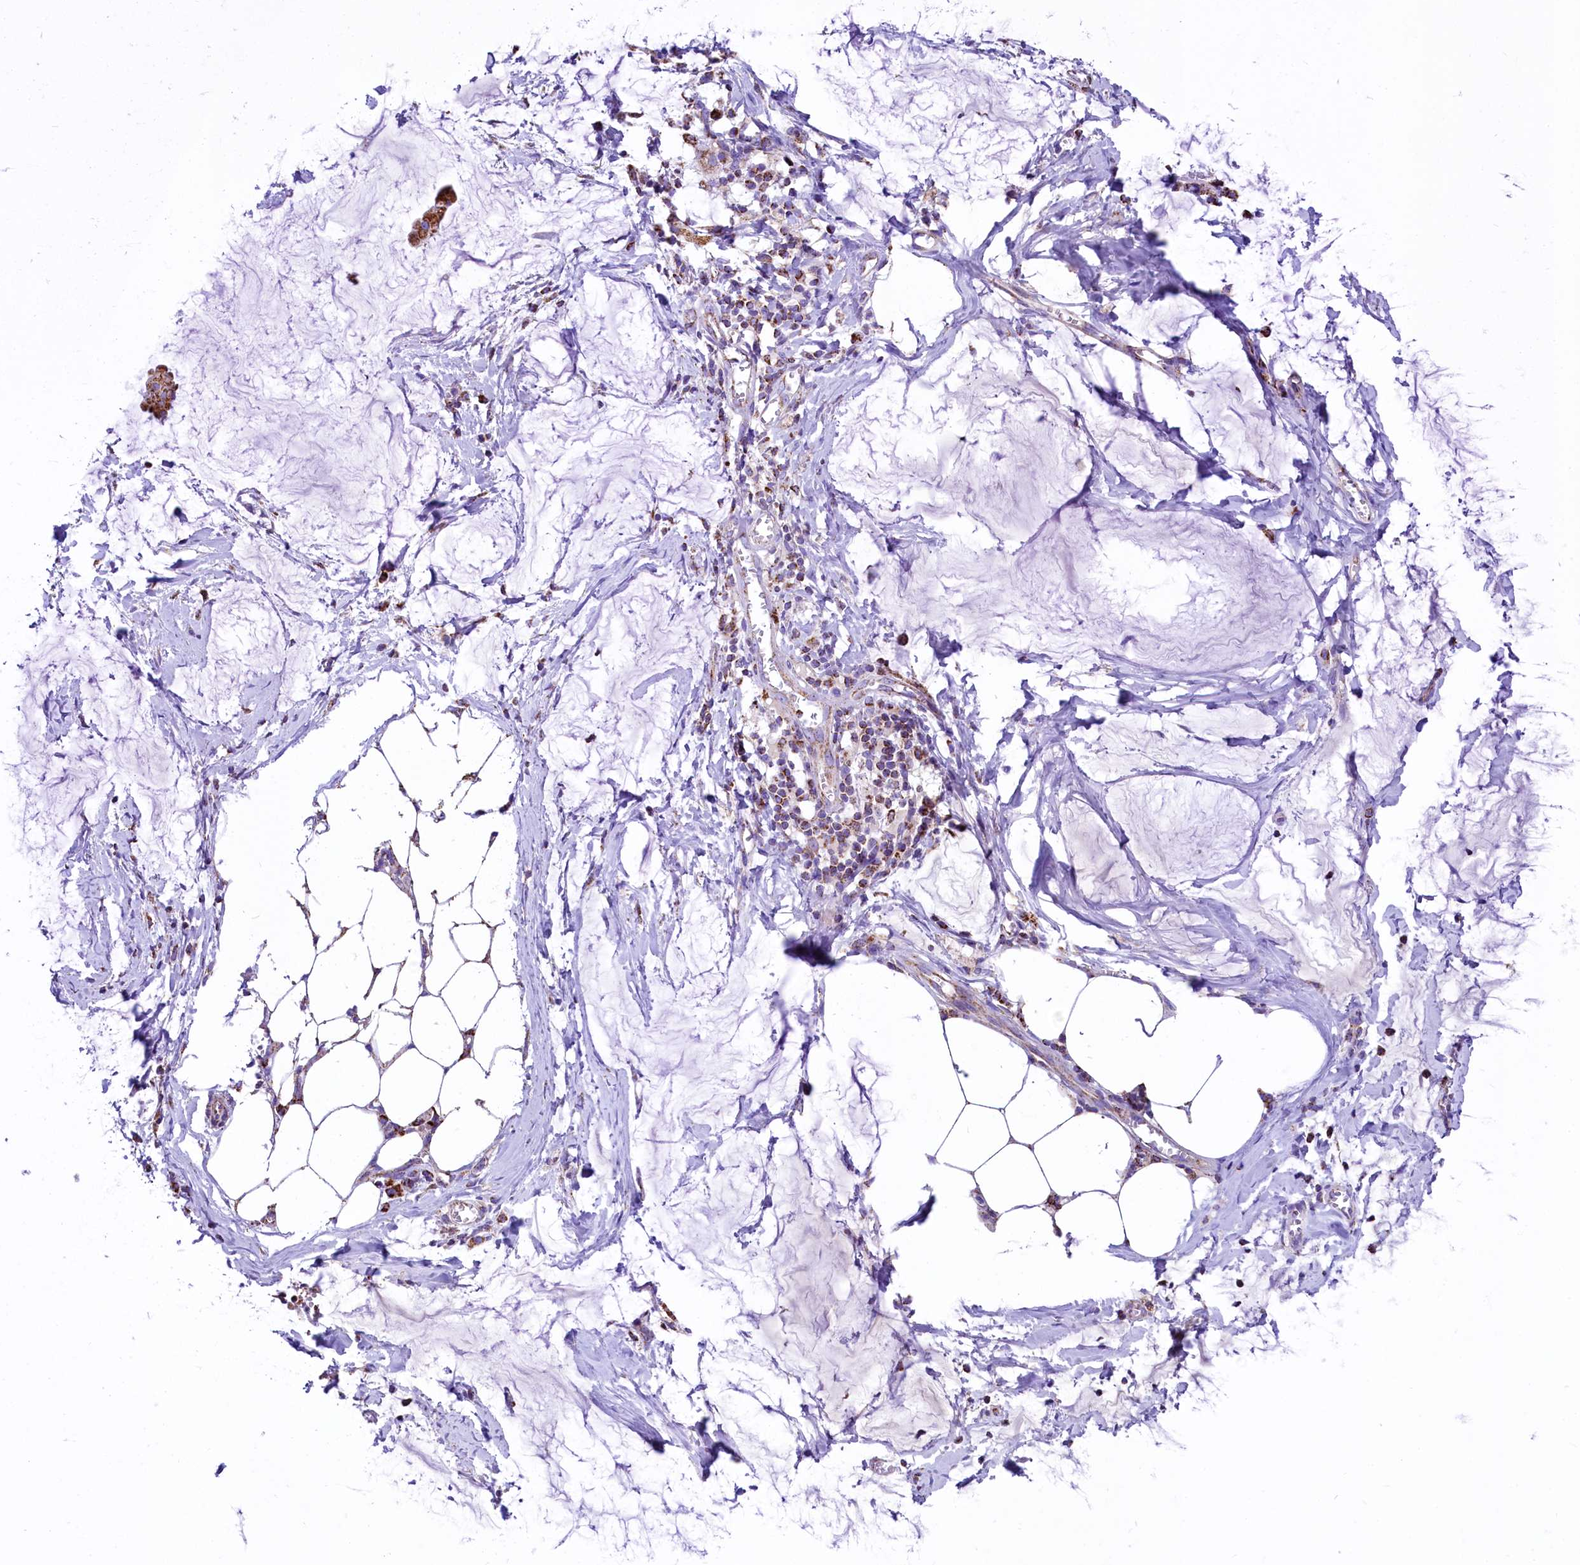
{"staining": {"intensity": "moderate", "quantity": ">75%", "location": "cytoplasmic/membranous"}, "tissue": "ovarian cancer", "cell_type": "Tumor cells", "image_type": "cancer", "snomed": [{"axis": "morphology", "description": "Cystadenocarcinoma, mucinous, NOS"}, {"axis": "topography", "description": "Ovary"}], "caption": "A photomicrograph of human ovarian cancer stained for a protein demonstrates moderate cytoplasmic/membranous brown staining in tumor cells.", "gene": "IDH3A", "patient": {"sex": "female", "age": 73}}